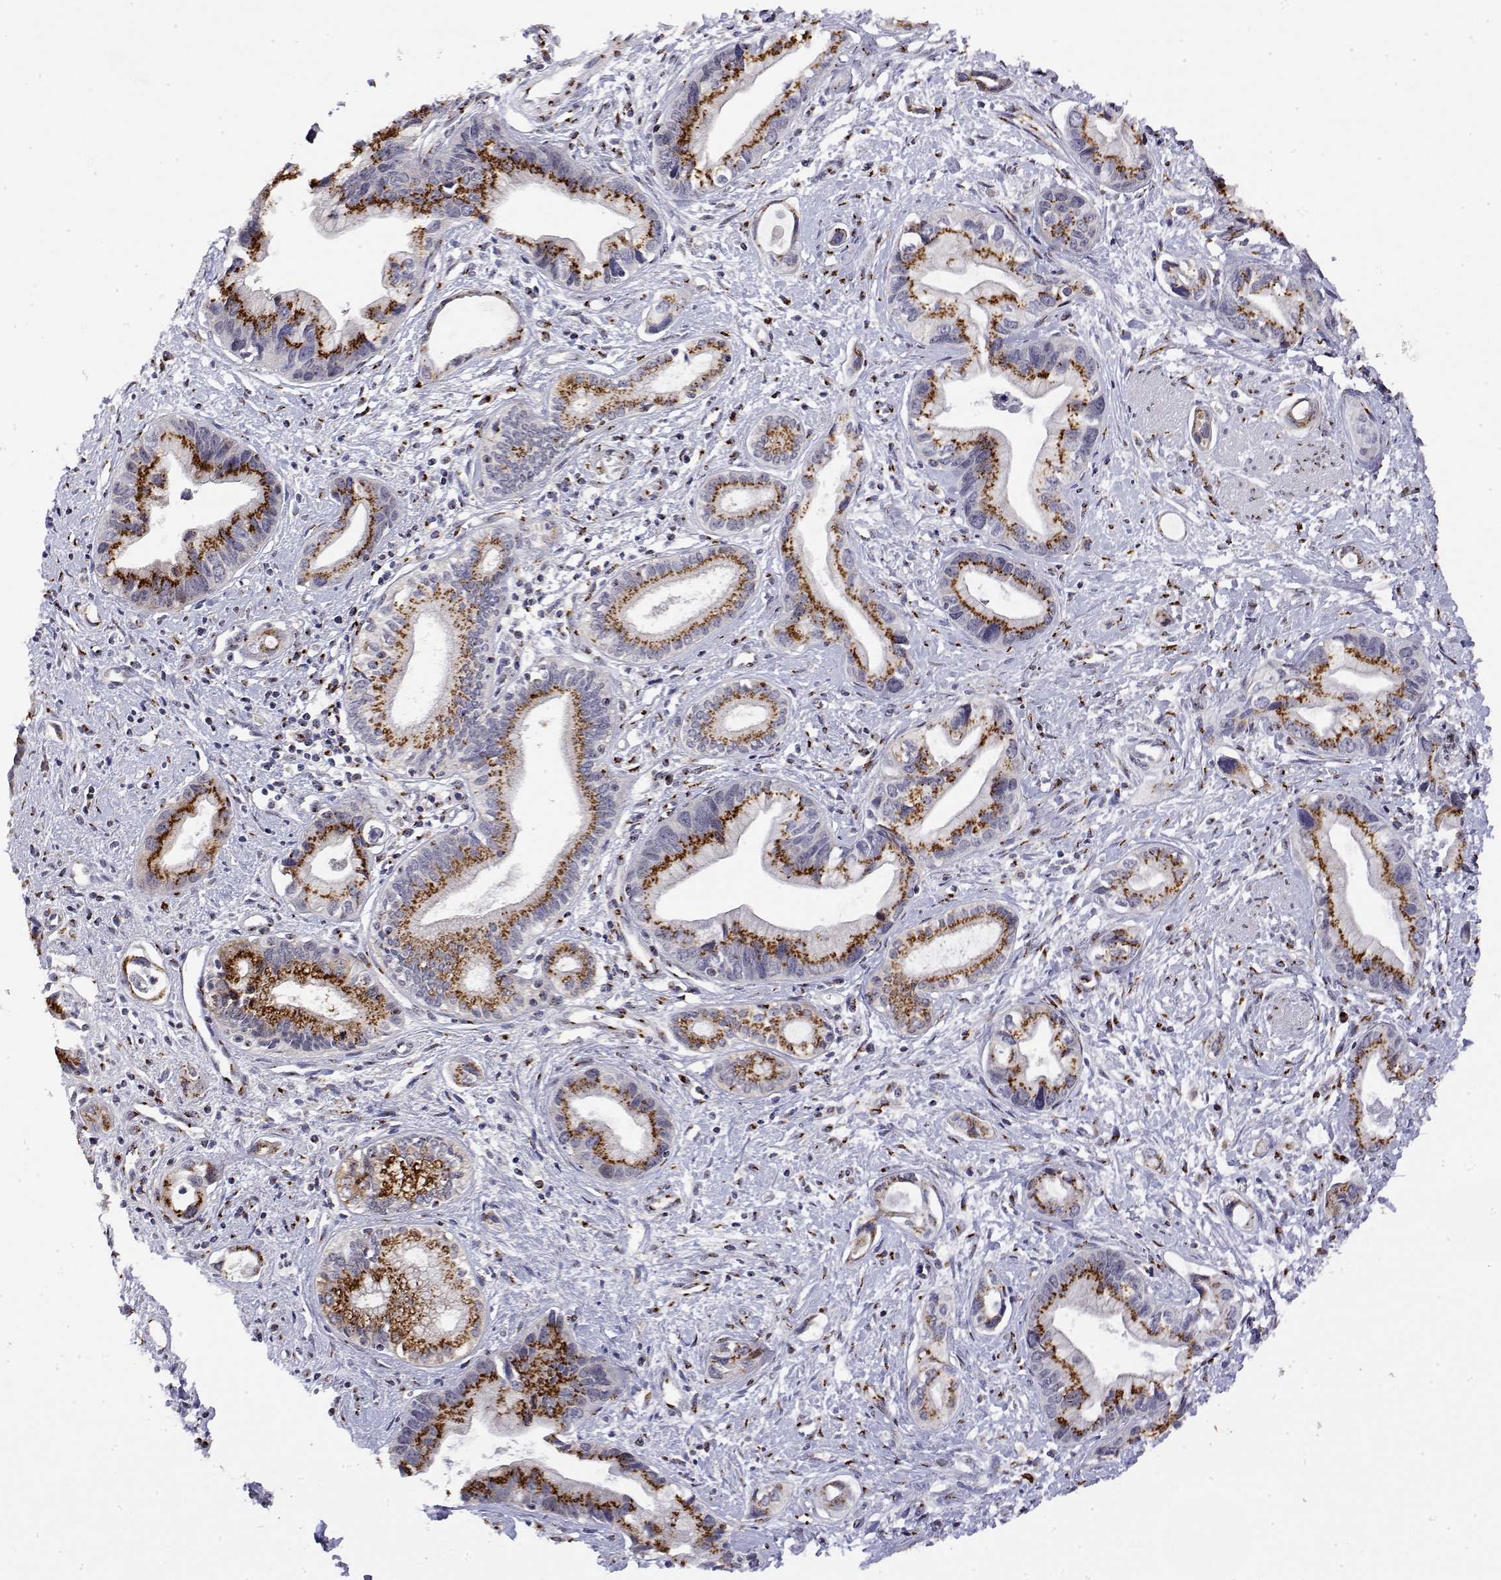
{"staining": {"intensity": "strong", "quantity": "25%-75%", "location": "cytoplasmic/membranous"}, "tissue": "pancreatic cancer", "cell_type": "Tumor cells", "image_type": "cancer", "snomed": [{"axis": "morphology", "description": "Adenocarcinoma, NOS"}, {"axis": "topography", "description": "Pancreas"}], "caption": "Adenocarcinoma (pancreatic) stained for a protein (brown) exhibits strong cytoplasmic/membranous positive positivity in about 25%-75% of tumor cells.", "gene": "YIPF3", "patient": {"sex": "female", "age": 61}}